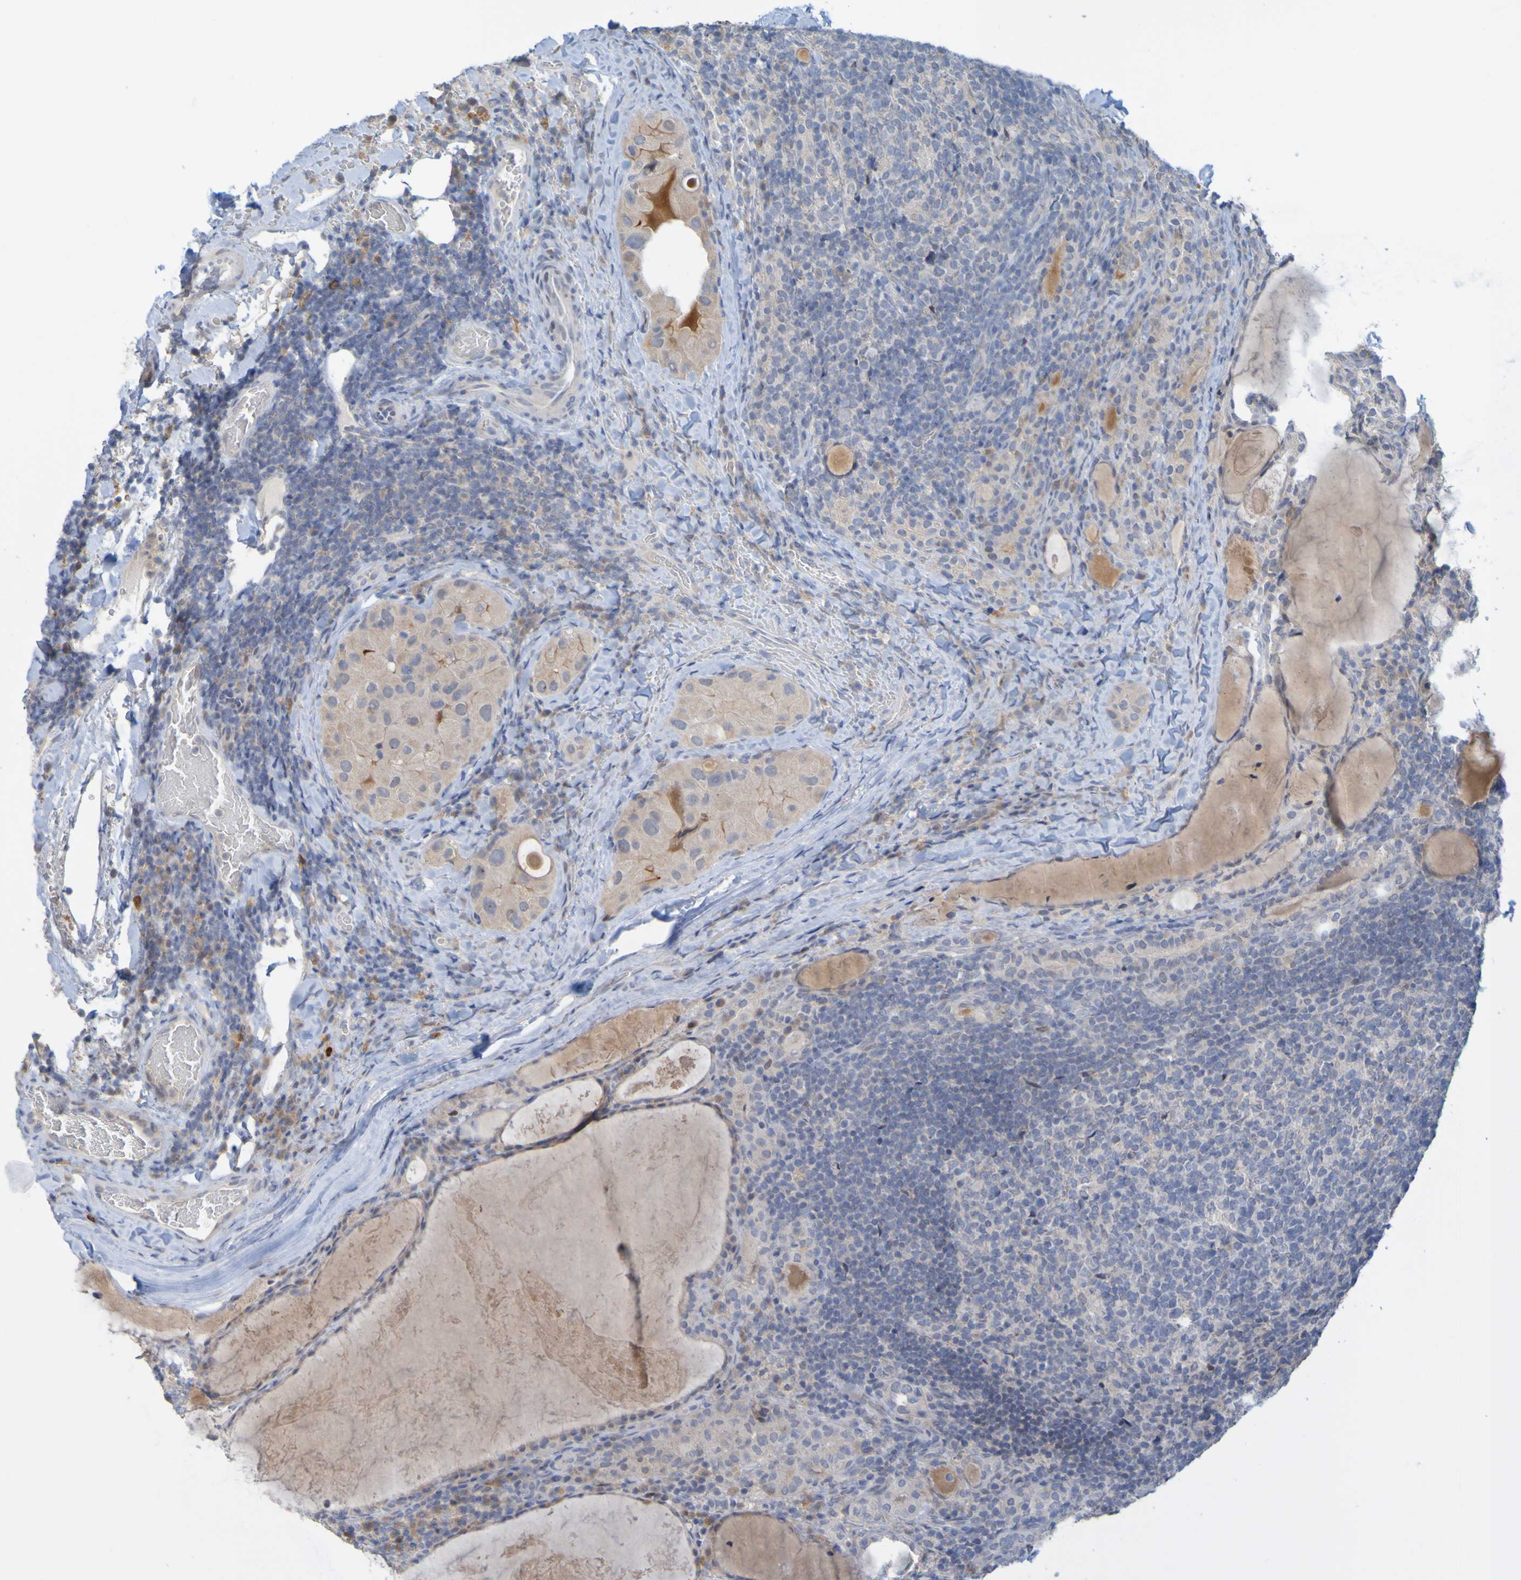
{"staining": {"intensity": "weak", "quantity": "<25%", "location": "cytoplasmic/membranous"}, "tissue": "thyroid cancer", "cell_type": "Tumor cells", "image_type": "cancer", "snomed": [{"axis": "morphology", "description": "Papillary adenocarcinoma, NOS"}, {"axis": "topography", "description": "Thyroid gland"}], "caption": "There is no significant staining in tumor cells of thyroid papillary adenocarcinoma.", "gene": "LILRB5", "patient": {"sex": "female", "age": 42}}